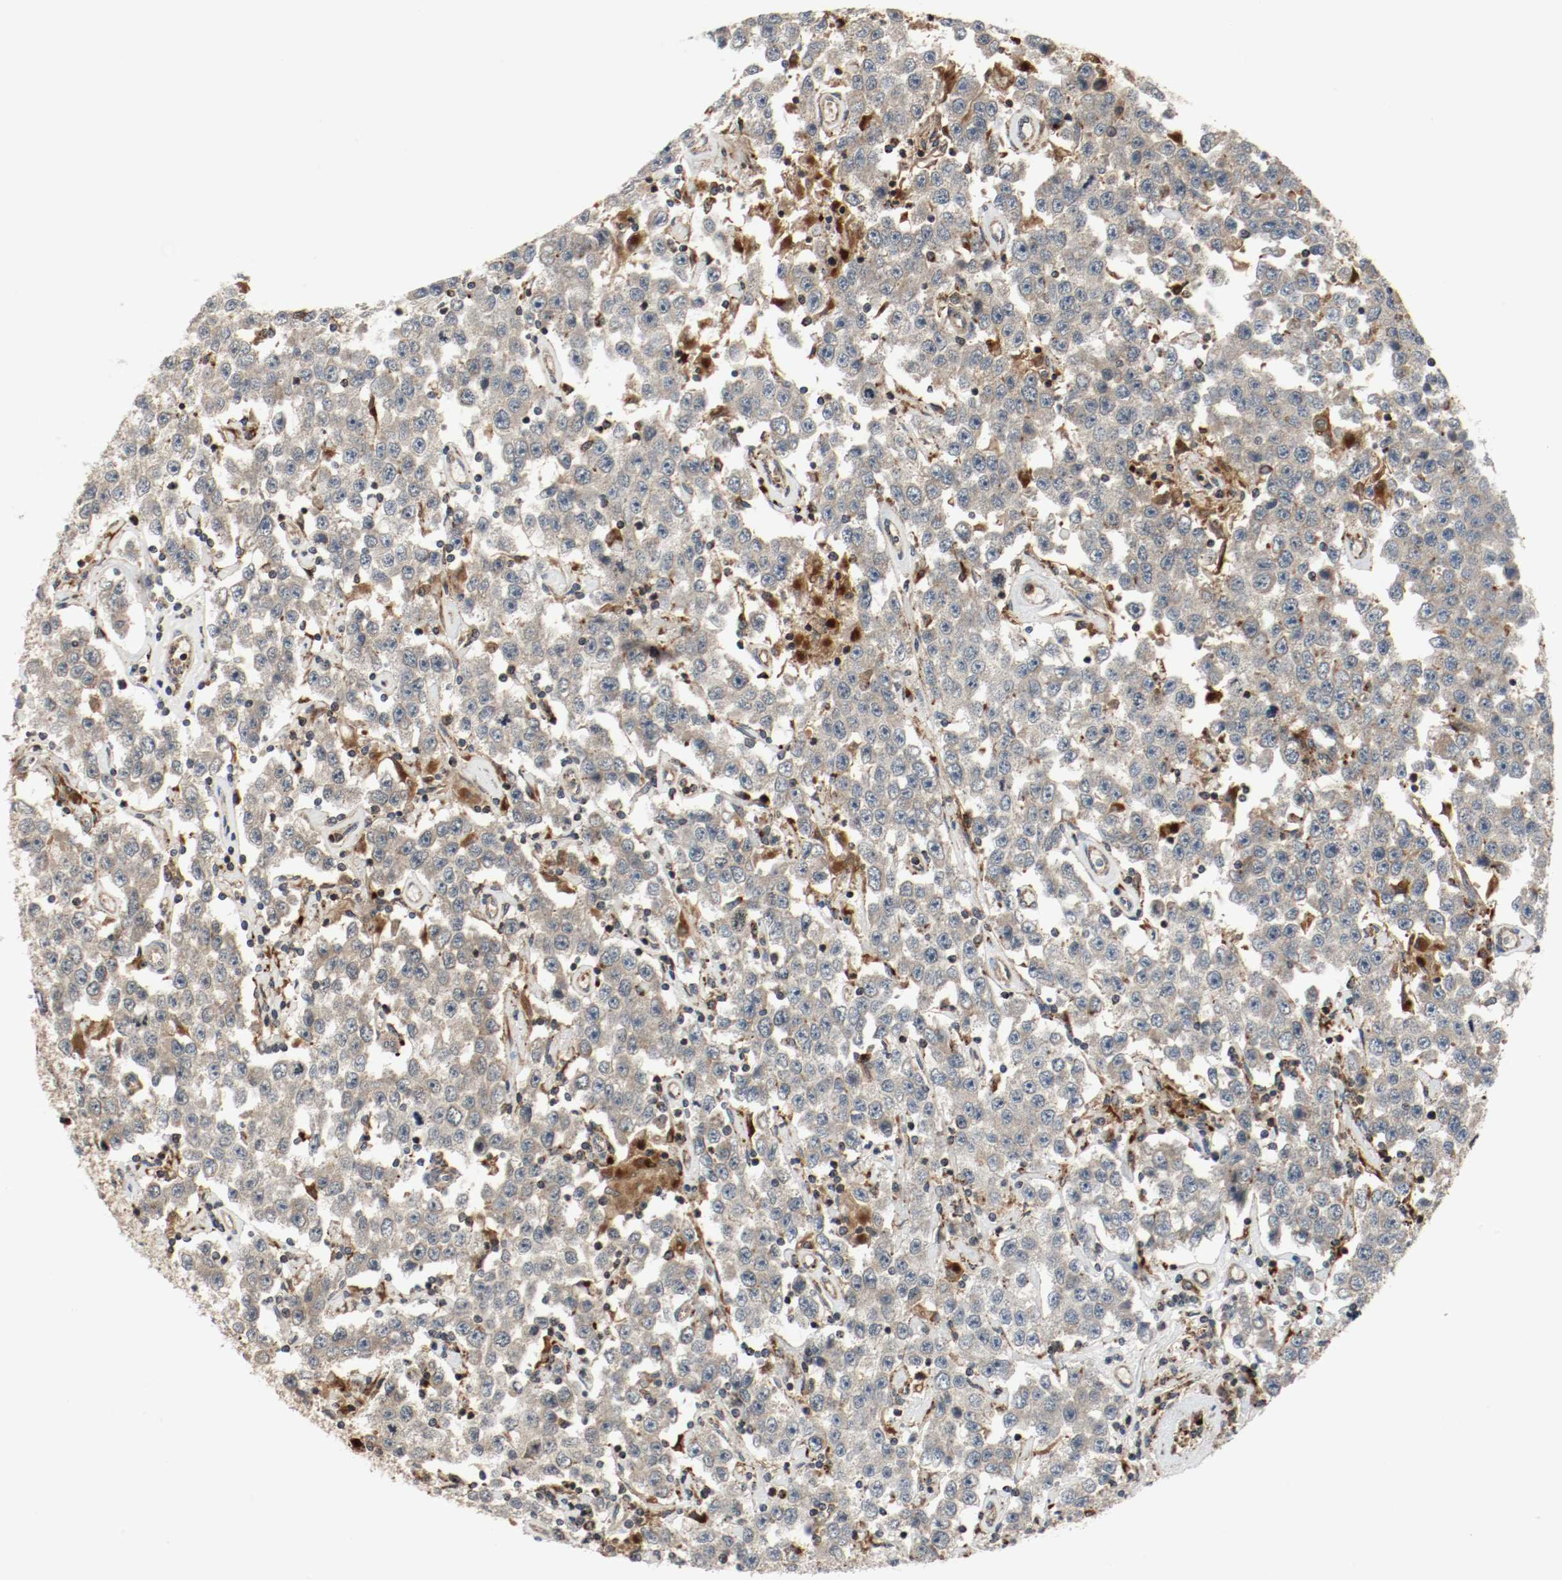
{"staining": {"intensity": "weak", "quantity": ">75%", "location": "cytoplasmic/membranous"}, "tissue": "testis cancer", "cell_type": "Tumor cells", "image_type": "cancer", "snomed": [{"axis": "morphology", "description": "Seminoma, NOS"}, {"axis": "topography", "description": "Testis"}], "caption": "Immunohistochemistry (IHC) of testis cancer exhibits low levels of weak cytoplasmic/membranous expression in approximately >75% of tumor cells.", "gene": "LAMP2", "patient": {"sex": "male", "age": 52}}